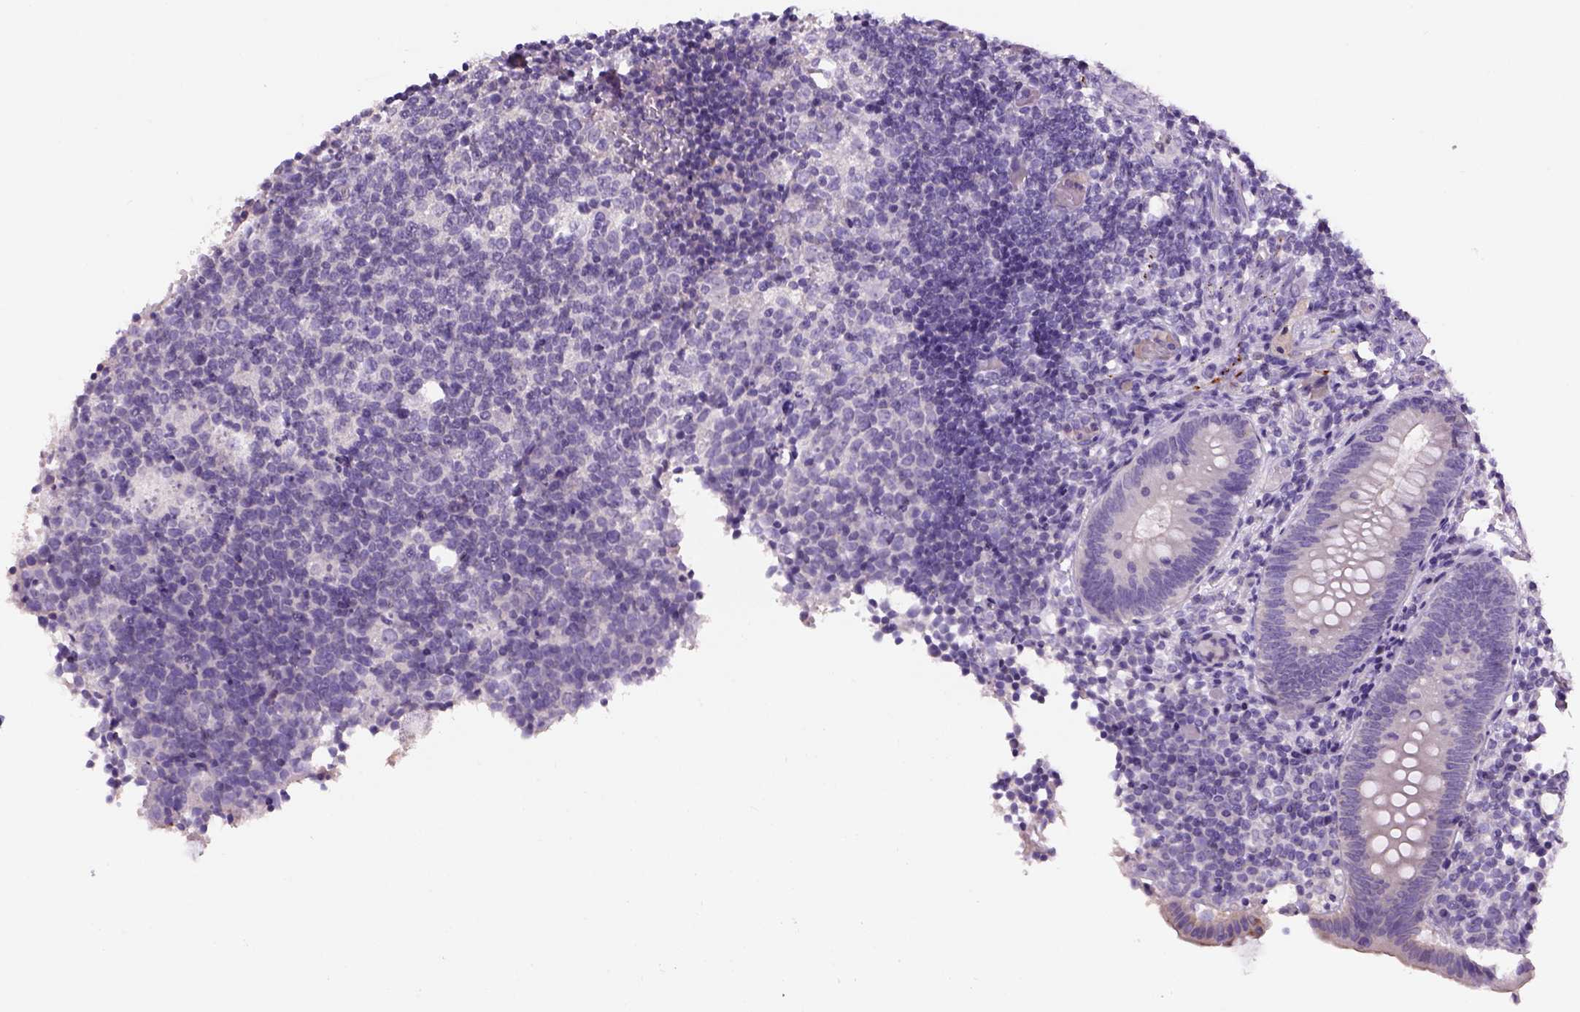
{"staining": {"intensity": "weak", "quantity": "<25%", "location": "cytoplasmic/membranous"}, "tissue": "appendix", "cell_type": "Glandular cells", "image_type": "normal", "snomed": [{"axis": "morphology", "description": "Normal tissue, NOS"}, {"axis": "topography", "description": "Appendix"}], "caption": "This is a photomicrograph of immunohistochemistry staining of unremarkable appendix, which shows no positivity in glandular cells. (DAB immunohistochemistry, high magnification).", "gene": "DBH", "patient": {"sex": "female", "age": 32}}